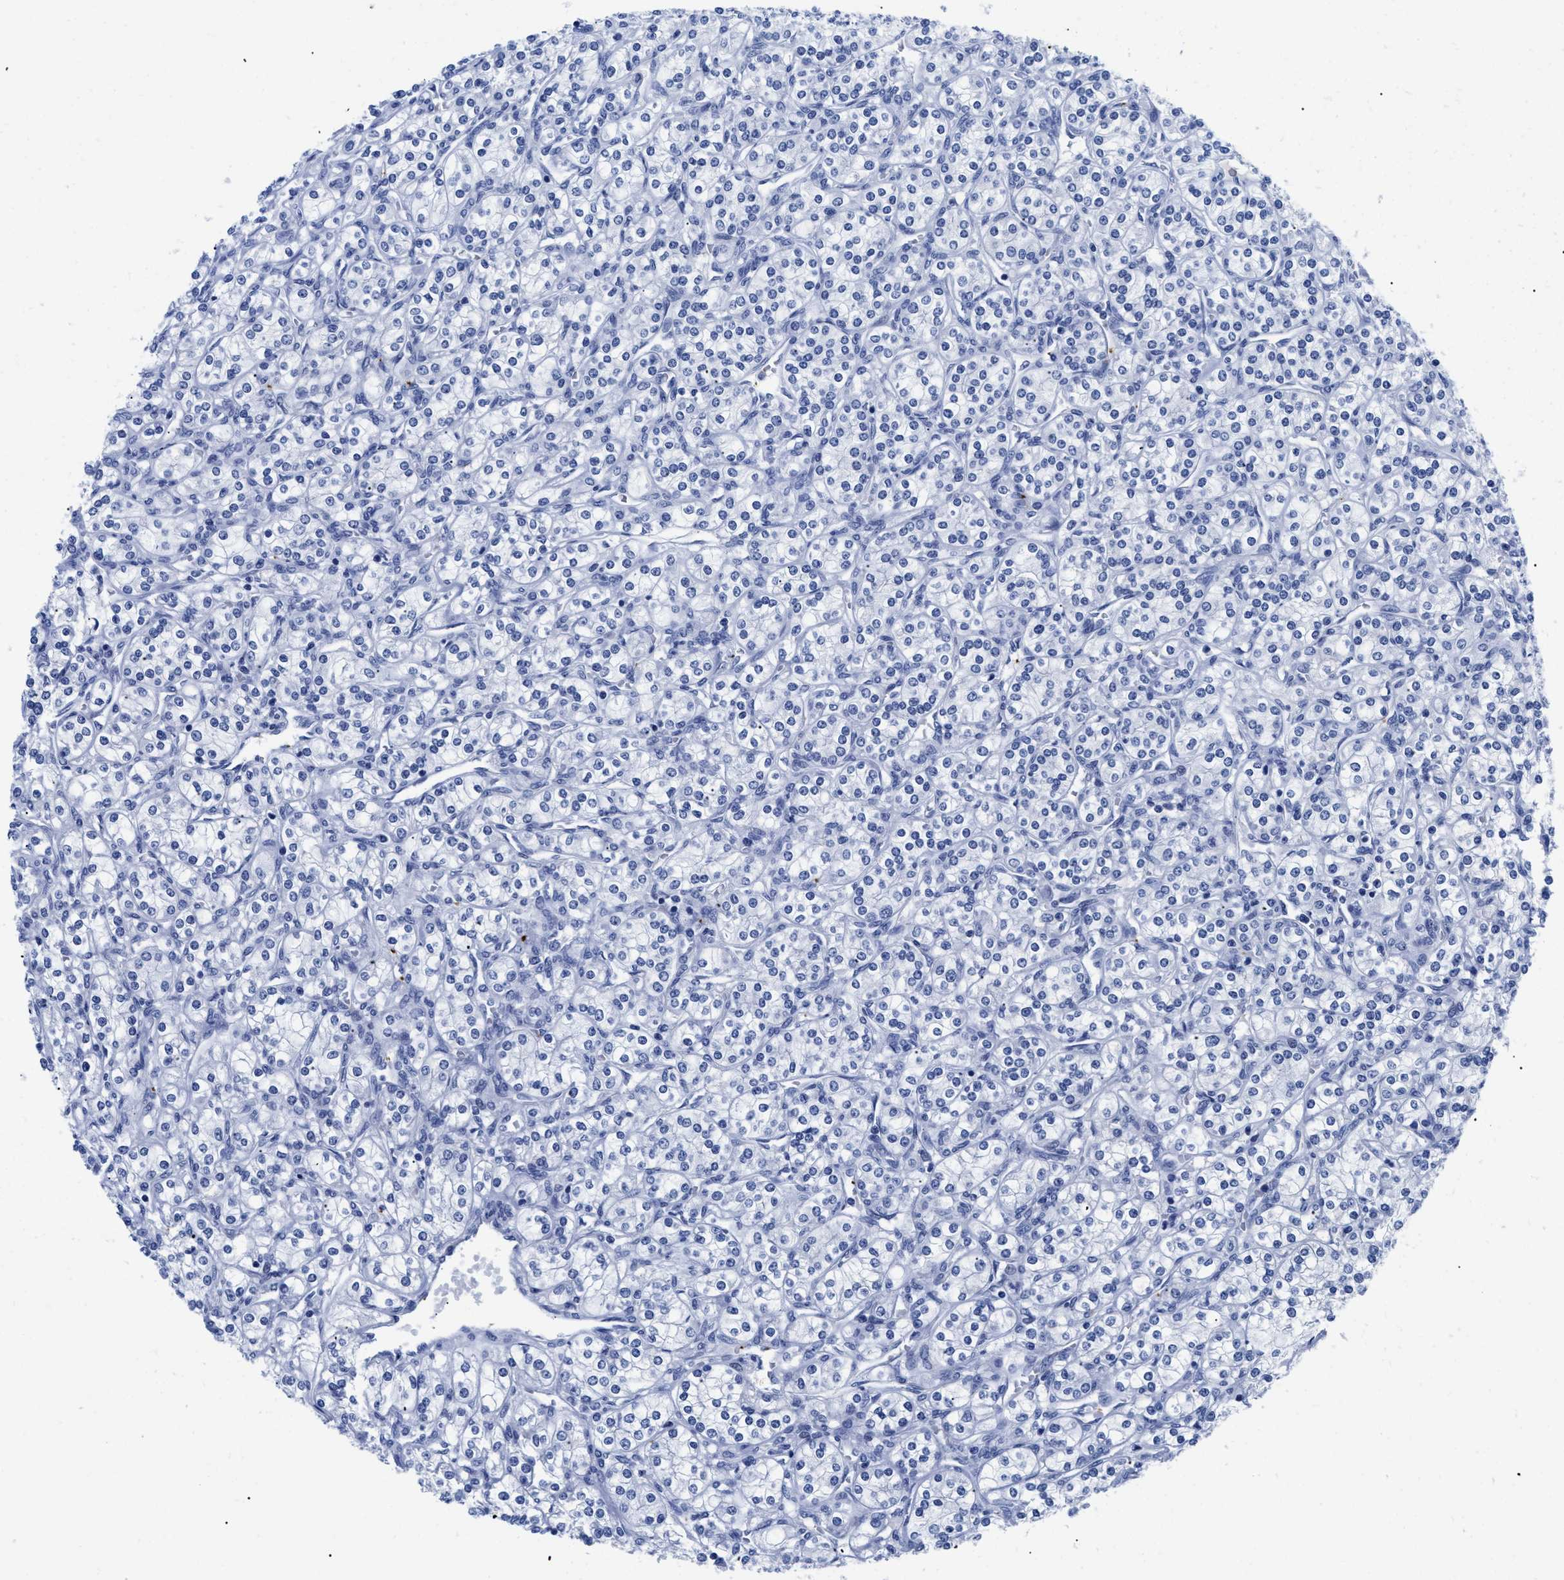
{"staining": {"intensity": "negative", "quantity": "none", "location": "none"}, "tissue": "renal cancer", "cell_type": "Tumor cells", "image_type": "cancer", "snomed": [{"axis": "morphology", "description": "Adenocarcinoma, NOS"}, {"axis": "topography", "description": "Kidney"}], "caption": "Immunohistochemistry of adenocarcinoma (renal) displays no expression in tumor cells.", "gene": "TREML1", "patient": {"sex": "male", "age": 77}}